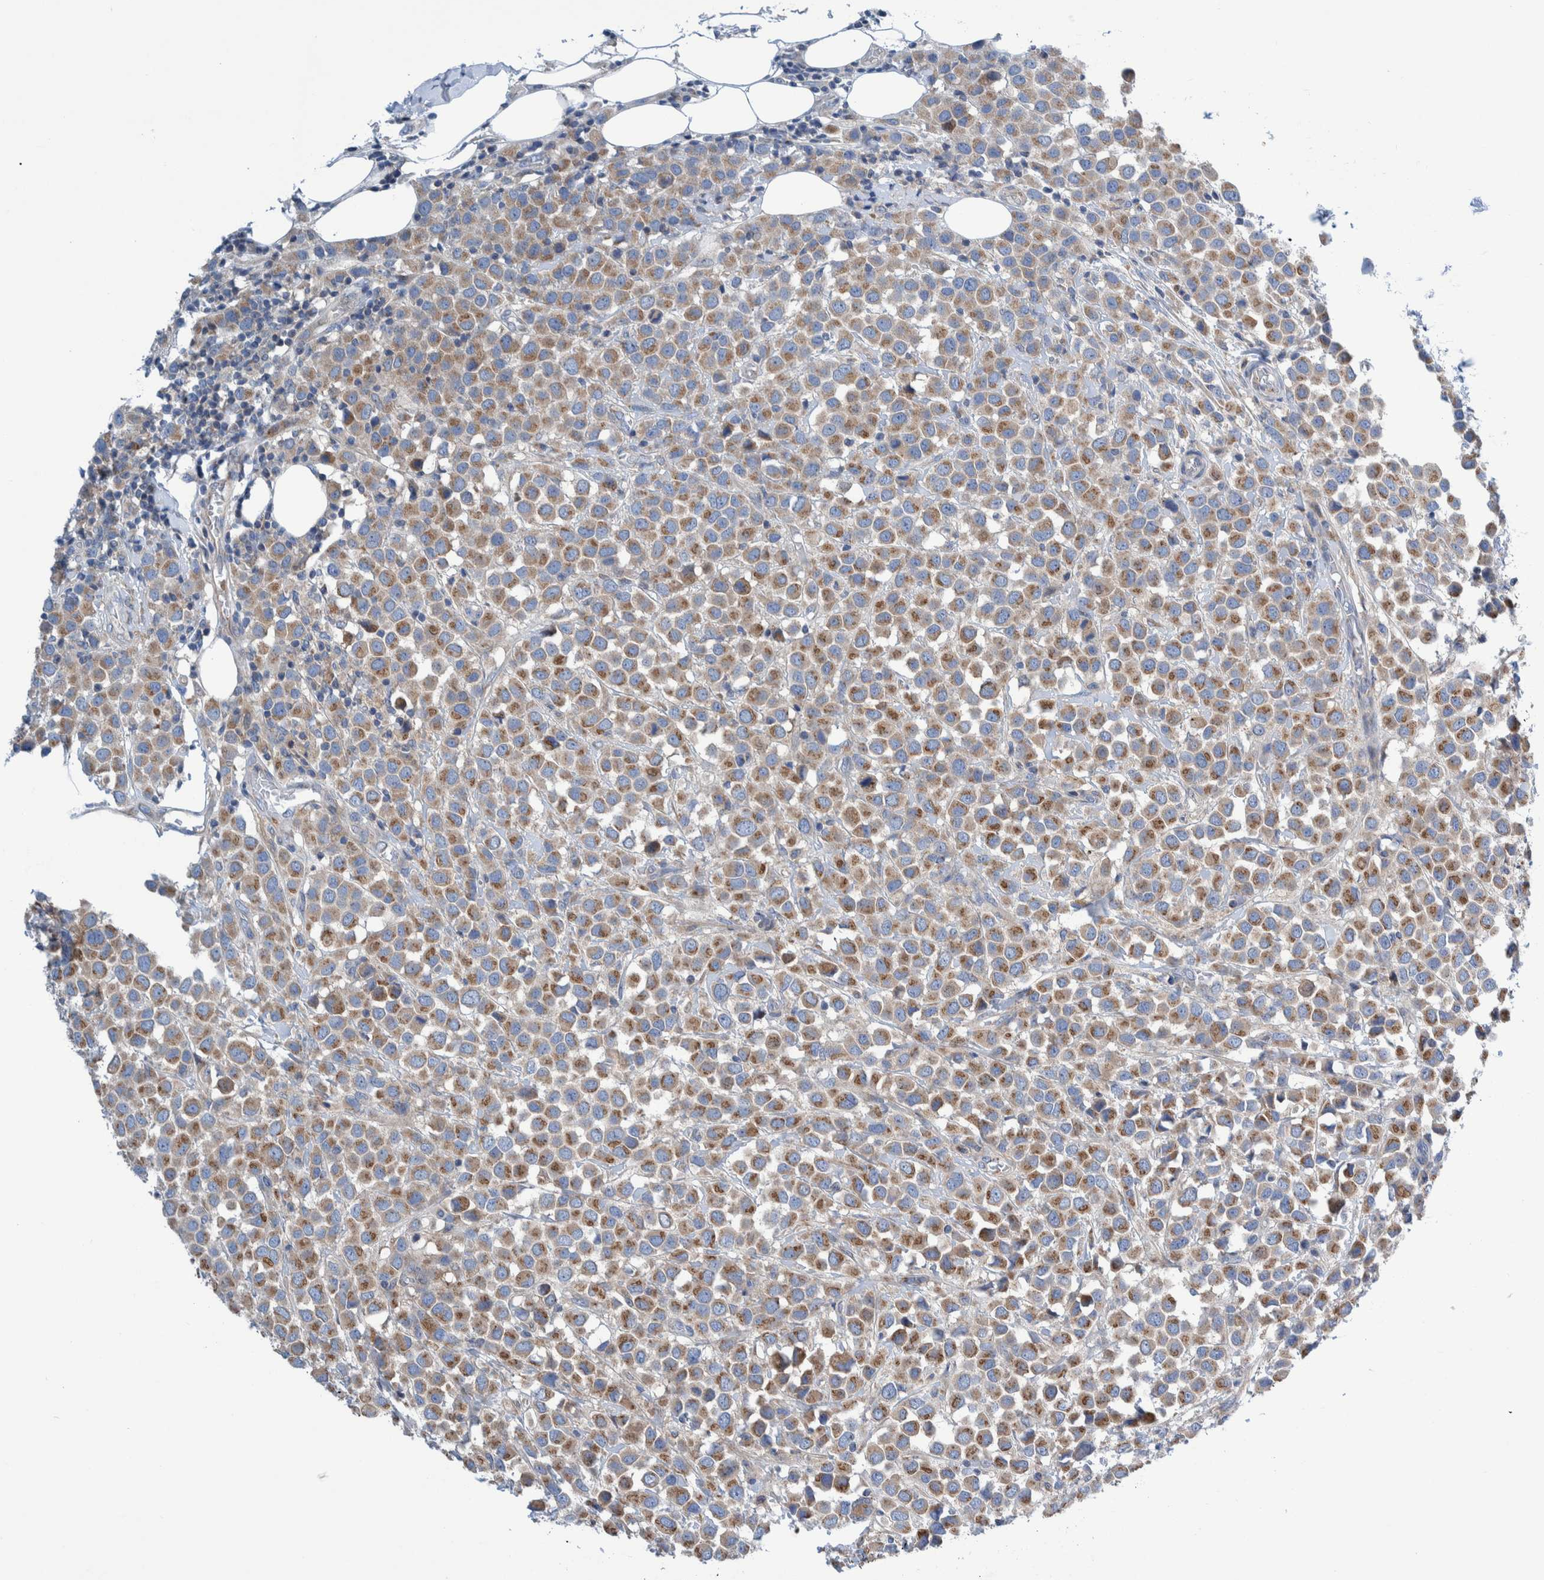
{"staining": {"intensity": "moderate", "quantity": ">75%", "location": "cytoplasmic/membranous"}, "tissue": "breast cancer", "cell_type": "Tumor cells", "image_type": "cancer", "snomed": [{"axis": "morphology", "description": "Duct carcinoma"}, {"axis": "topography", "description": "Breast"}], "caption": "Protein staining shows moderate cytoplasmic/membranous staining in about >75% of tumor cells in breast cancer.", "gene": "TRIM58", "patient": {"sex": "female", "age": 61}}